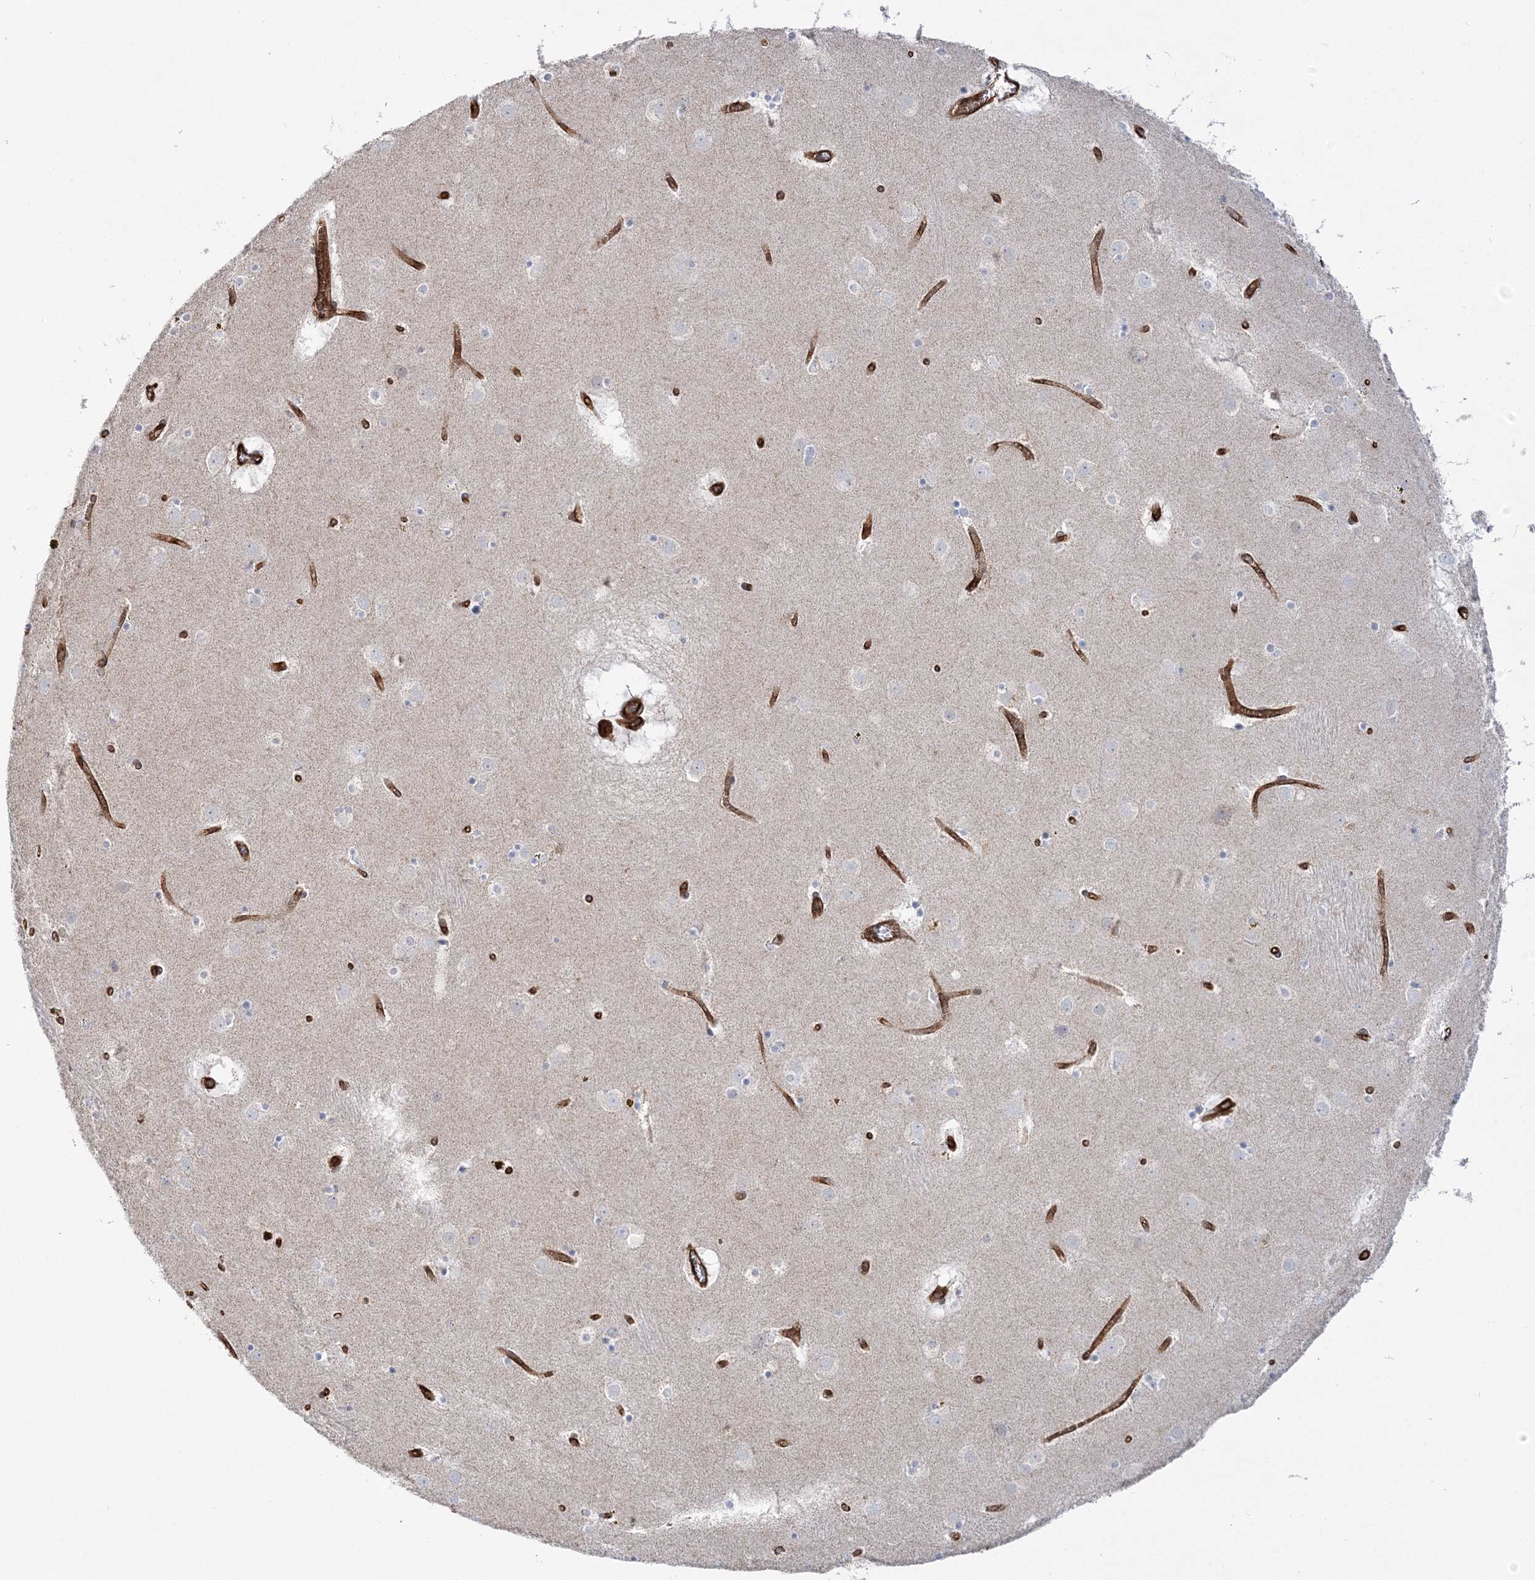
{"staining": {"intensity": "negative", "quantity": "none", "location": "none"}, "tissue": "caudate", "cell_type": "Glial cells", "image_type": "normal", "snomed": [{"axis": "morphology", "description": "Normal tissue, NOS"}, {"axis": "topography", "description": "Lateral ventricle wall"}], "caption": "Micrograph shows no significant protein expression in glial cells of unremarkable caudate.", "gene": "AFAP1L2", "patient": {"sex": "male", "age": 70}}